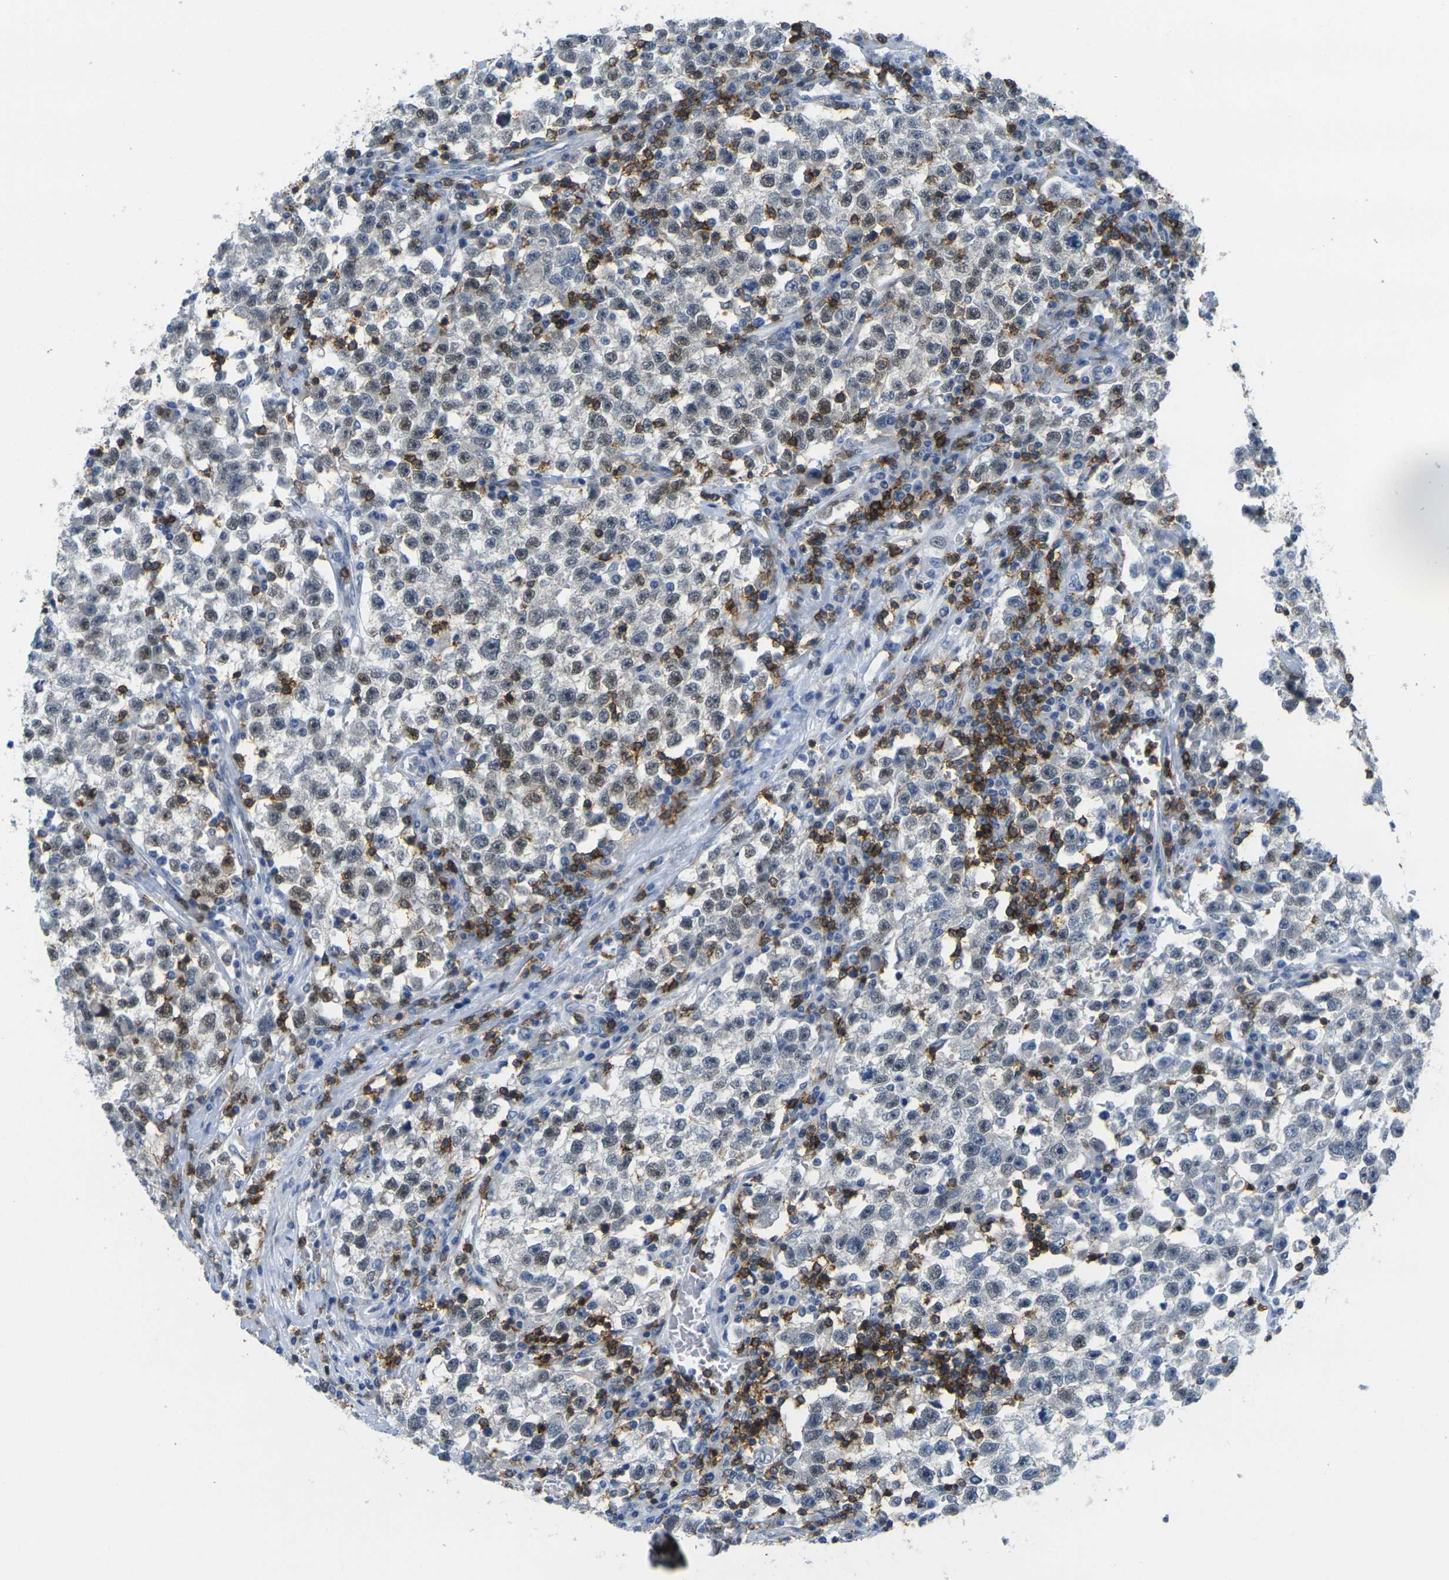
{"staining": {"intensity": "weak", "quantity": "25%-75%", "location": "nuclear"}, "tissue": "testis cancer", "cell_type": "Tumor cells", "image_type": "cancer", "snomed": [{"axis": "morphology", "description": "Seminoma, NOS"}, {"axis": "topography", "description": "Testis"}], "caption": "Immunohistochemical staining of human seminoma (testis) reveals weak nuclear protein expression in about 25%-75% of tumor cells.", "gene": "CD3D", "patient": {"sex": "male", "age": 22}}